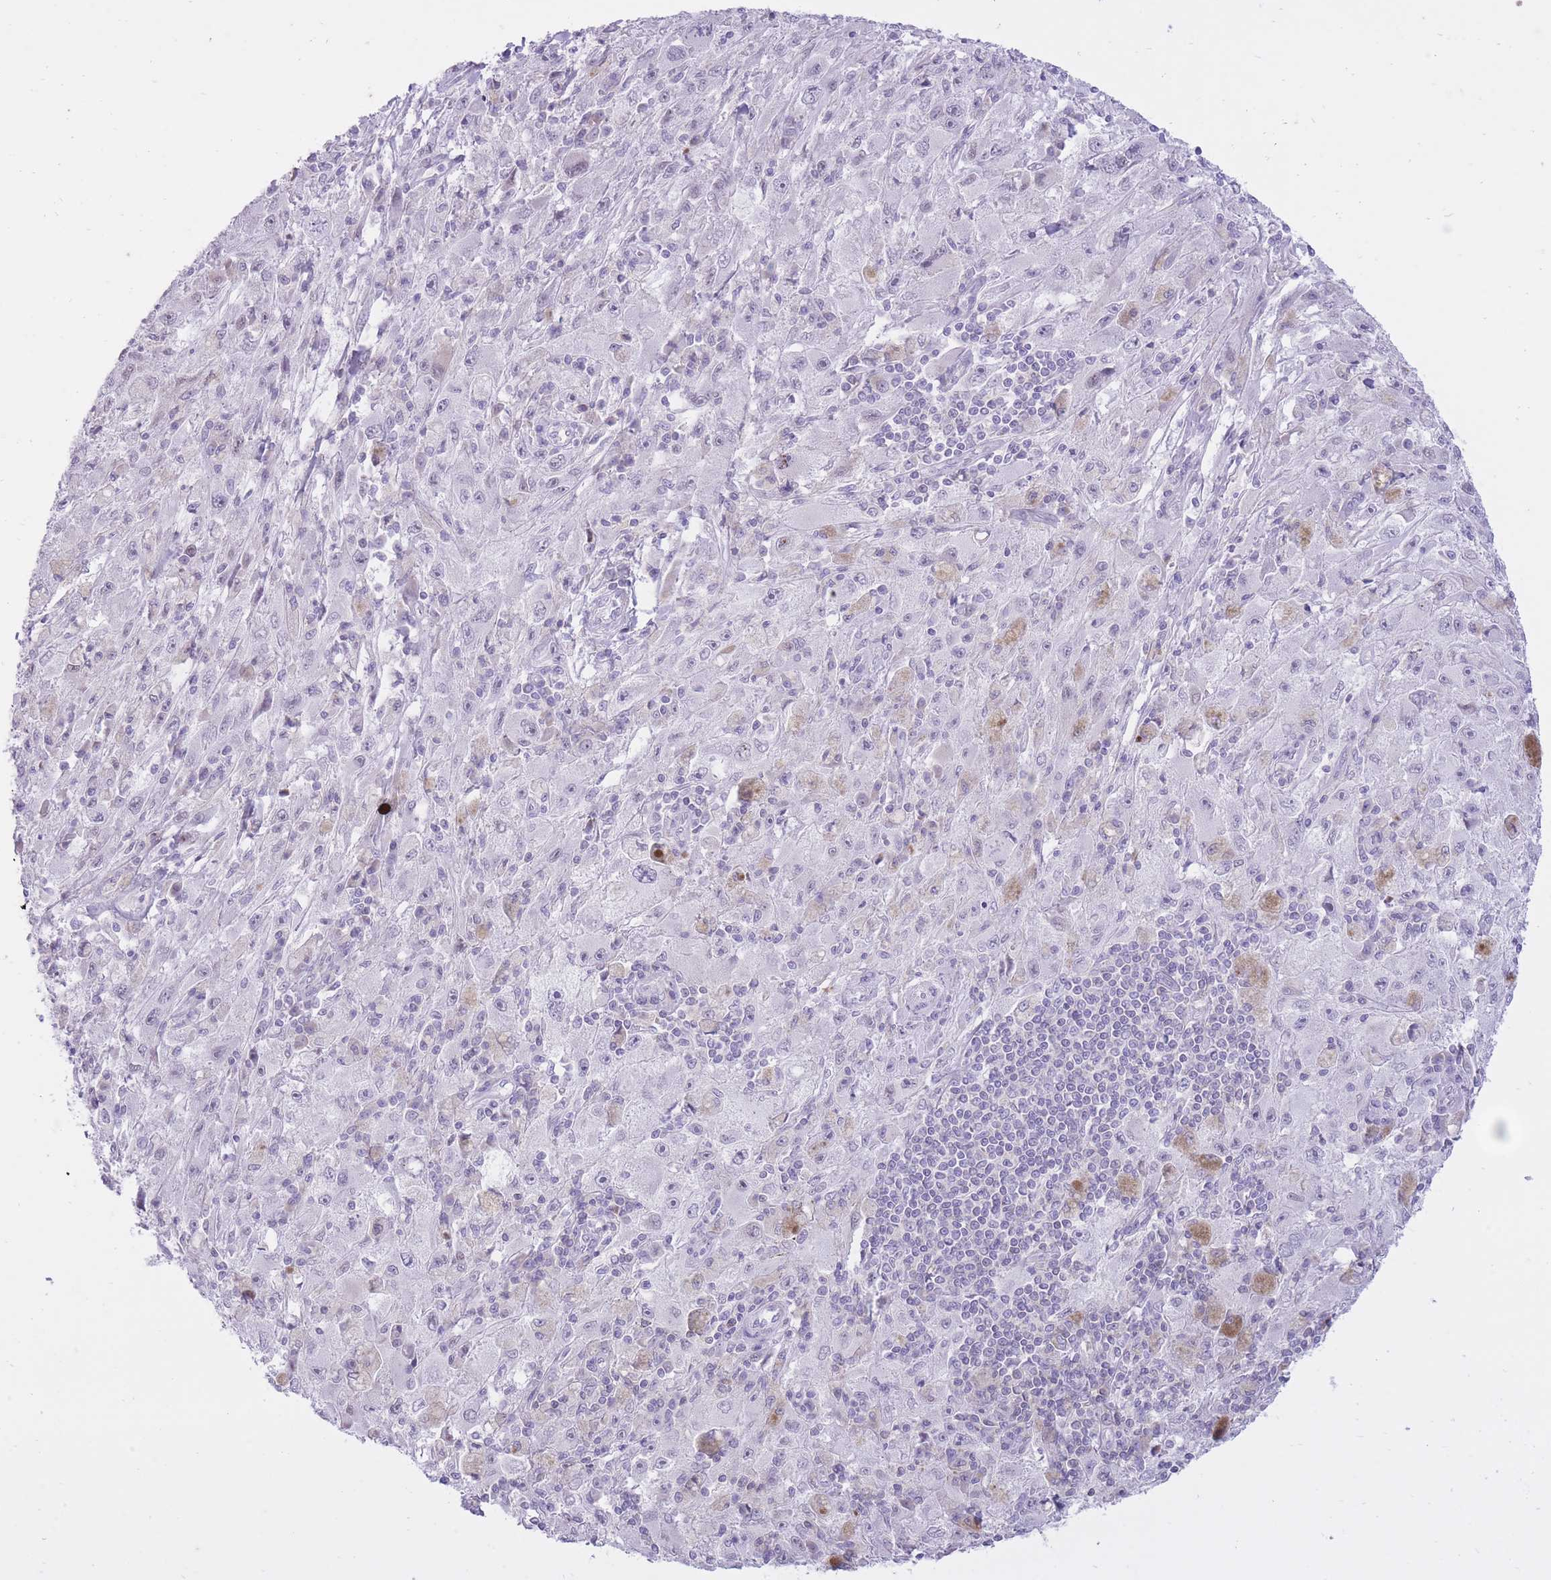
{"staining": {"intensity": "negative", "quantity": "none", "location": "none"}, "tissue": "melanoma", "cell_type": "Tumor cells", "image_type": "cancer", "snomed": [{"axis": "morphology", "description": "Malignant melanoma, Metastatic site"}, {"axis": "topography", "description": "Skin"}], "caption": "An image of malignant melanoma (metastatic site) stained for a protein displays no brown staining in tumor cells.", "gene": "DENND2D", "patient": {"sex": "male", "age": 53}}